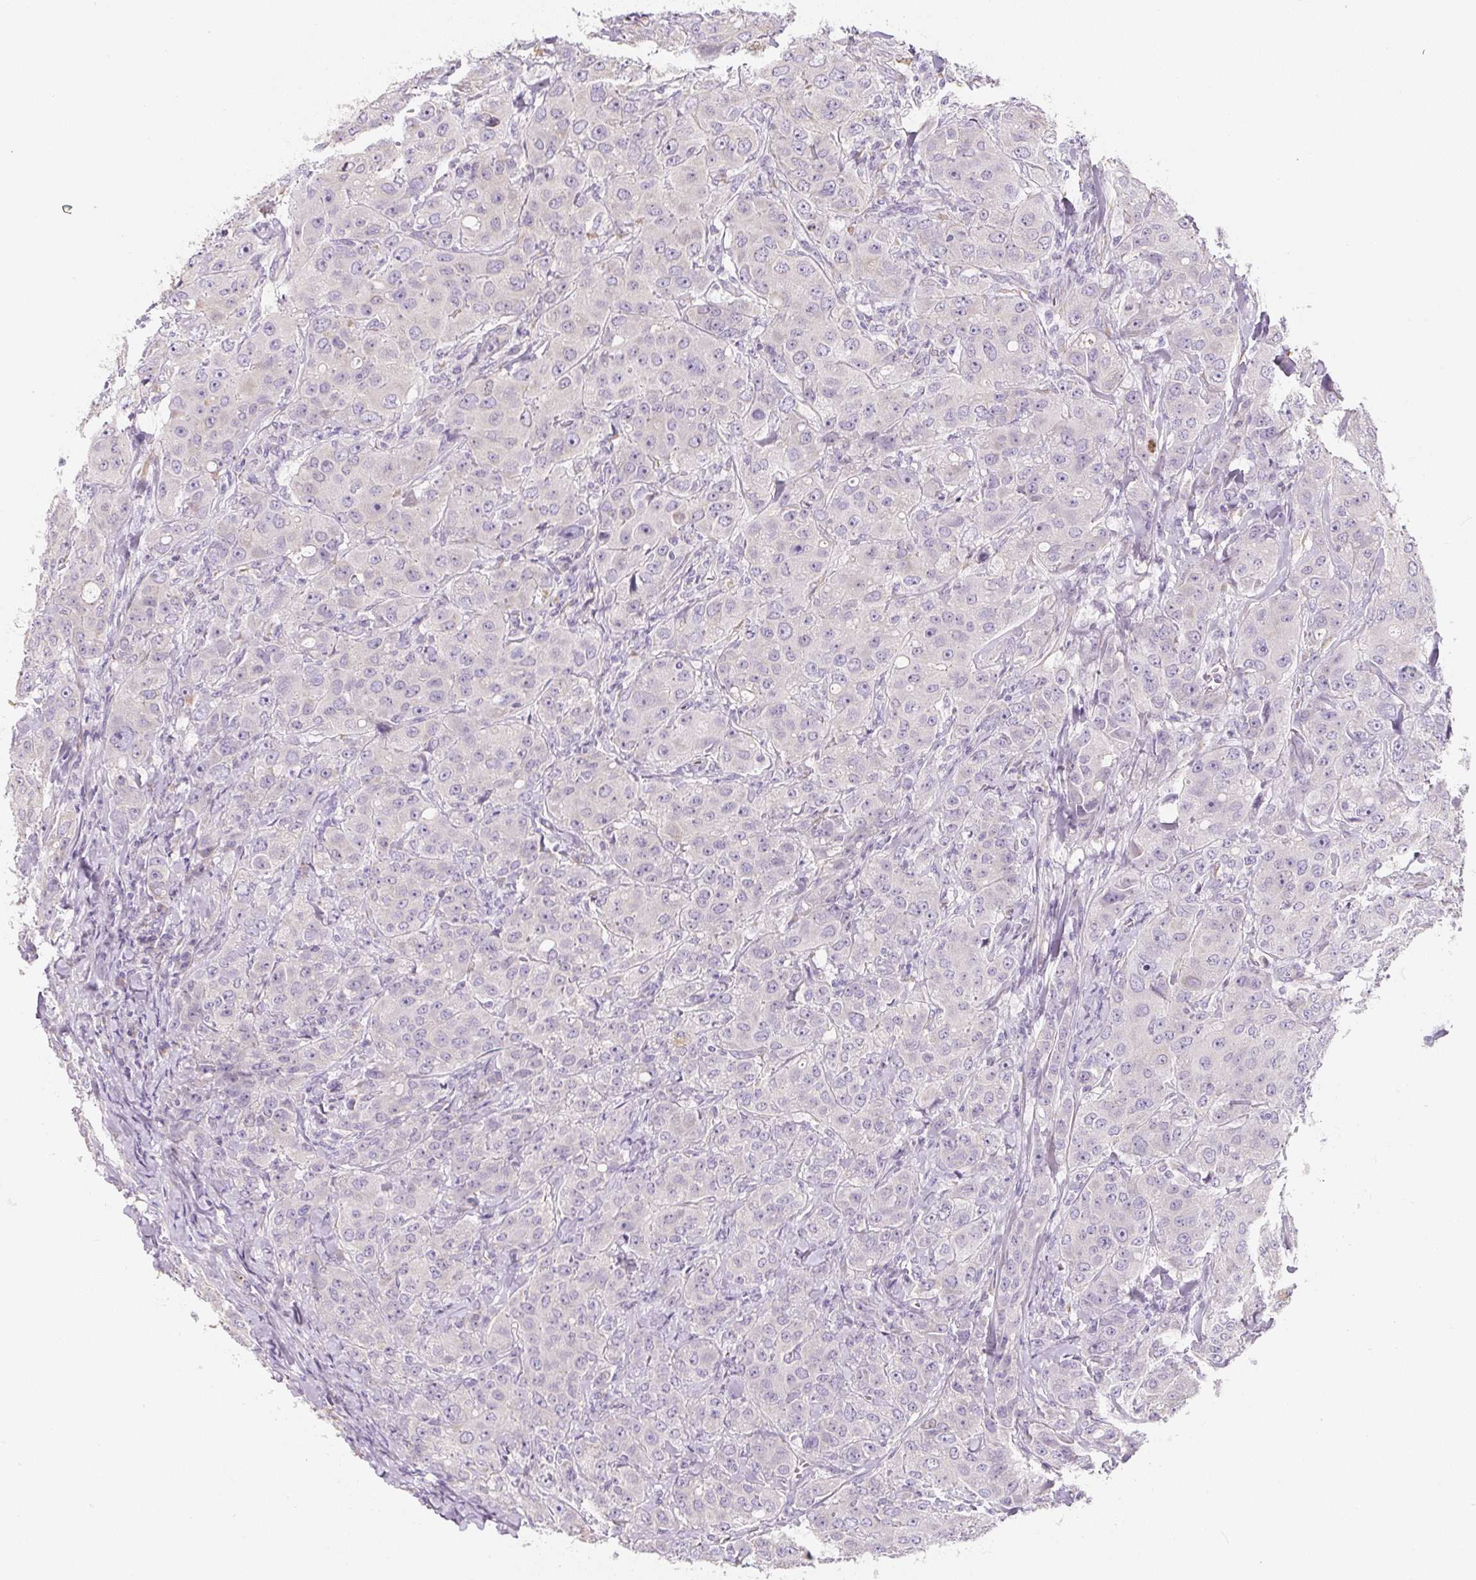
{"staining": {"intensity": "negative", "quantity": "none", "location": "none"}, "tissue": "breast cancer", "cell_type": "Tumor cells", "image_type": "cancer", "snomed": [{"axis": "morphology", "description": "Duct carcinoma"}, {"axis": "topography", "description": "Breast"}], "caption": "Micrograph shows no protein positivity in tumor cells of breast cancer (infiltrating ductal carcinoma) tissue.", "gene": "PWWP3B", "patient": {"sex": "female", "age": 43}}